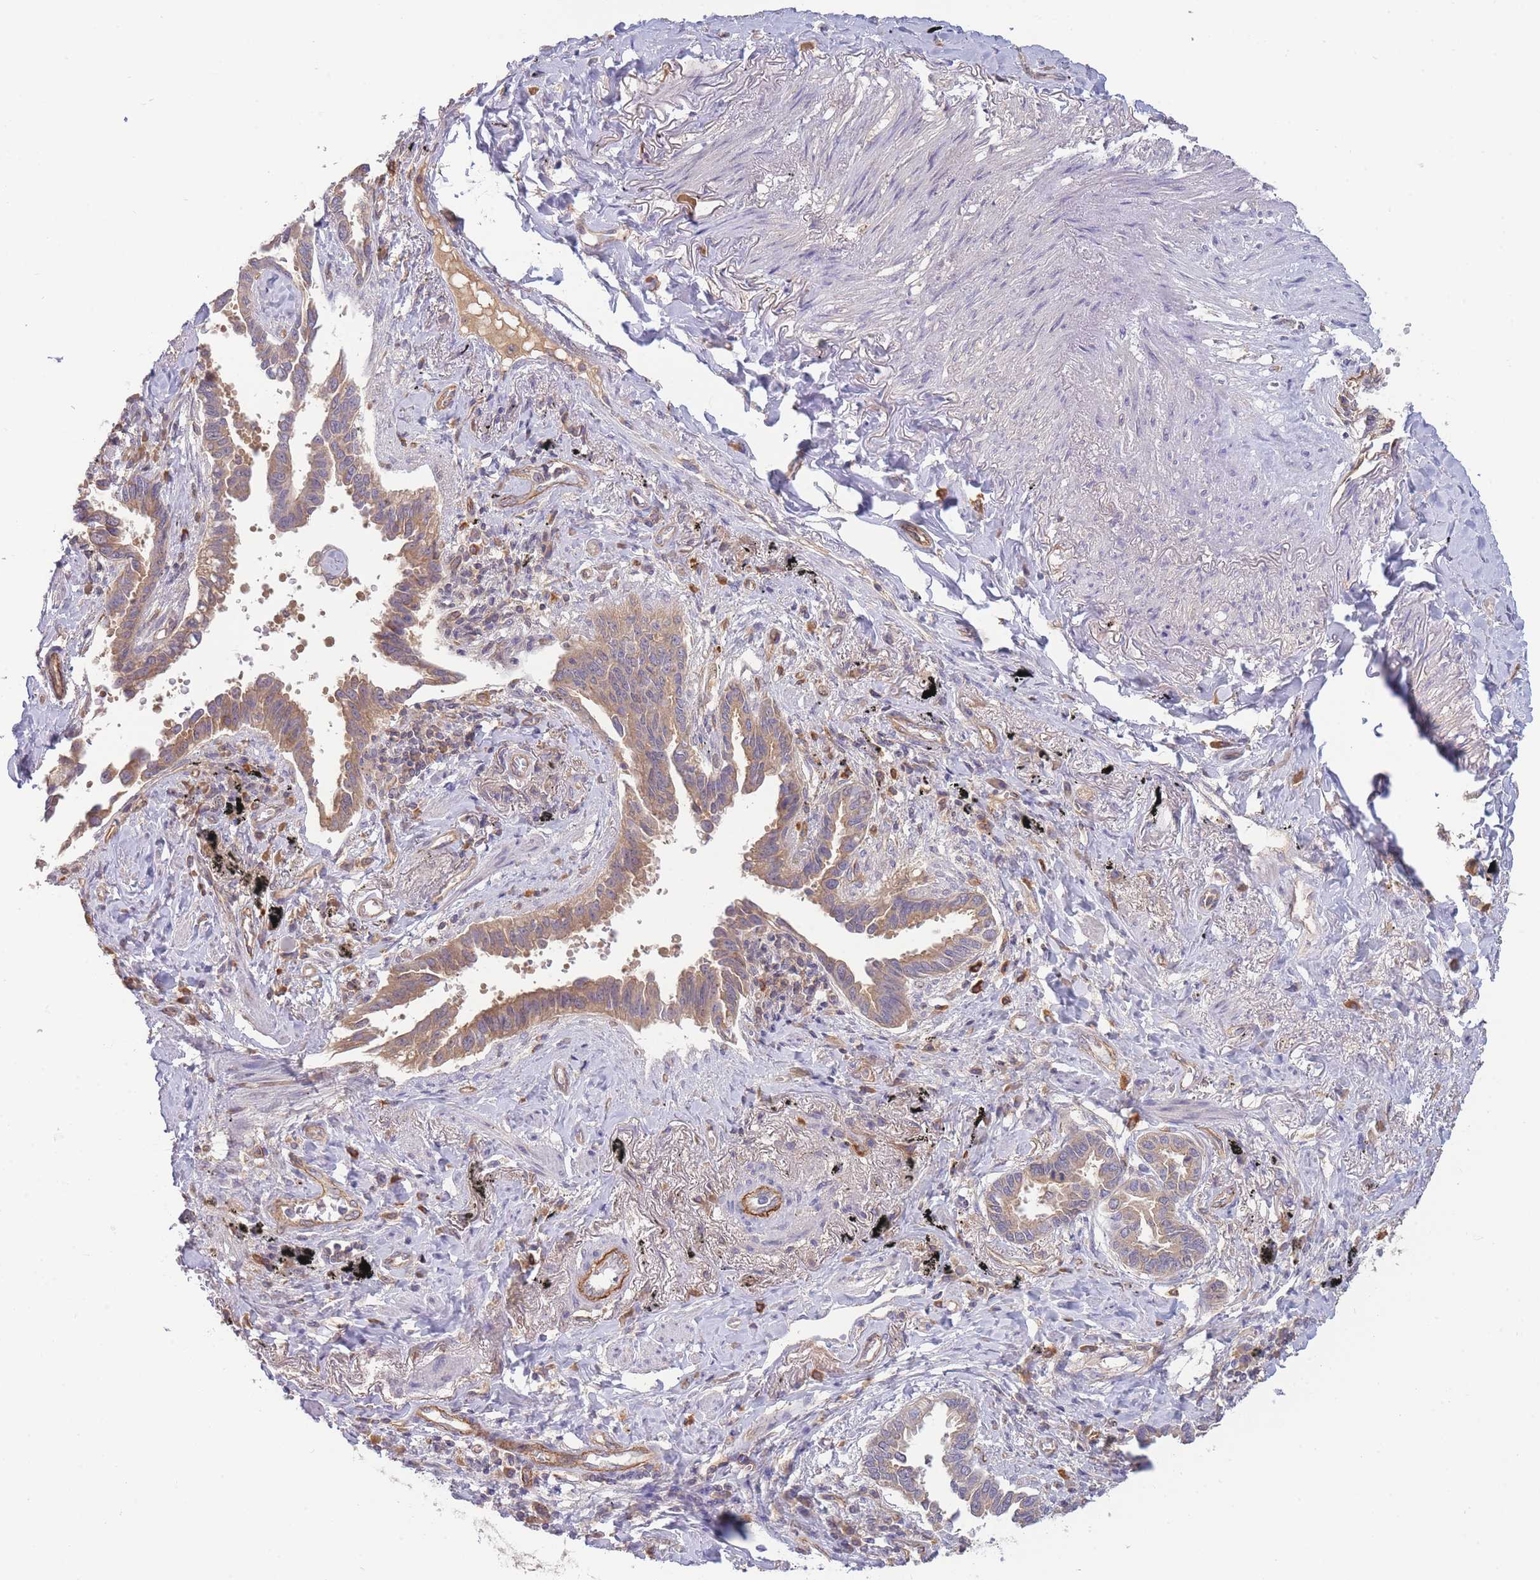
{"staining": {"intensity": "weak", "quantity": ">75%", "location": "cytoplasmic/membranous"}, "tissue": "lung cancer", "cell_type": "Tumor cells", "image_type": "cancer", "snomed": [{"axis": "morphology", "description": "Adenocarcinoma, NOS"}, {"axis": "topography", "description": "Lung"}], "caption": "The photomicrograph shows staining of lung adenocarcinoma, revealing weak cytoplasmic/membranous protein staining (brown color) within tumor cells.", "gene": "NDUFAF5", "patient": {"sex": "male", "age": 67}}